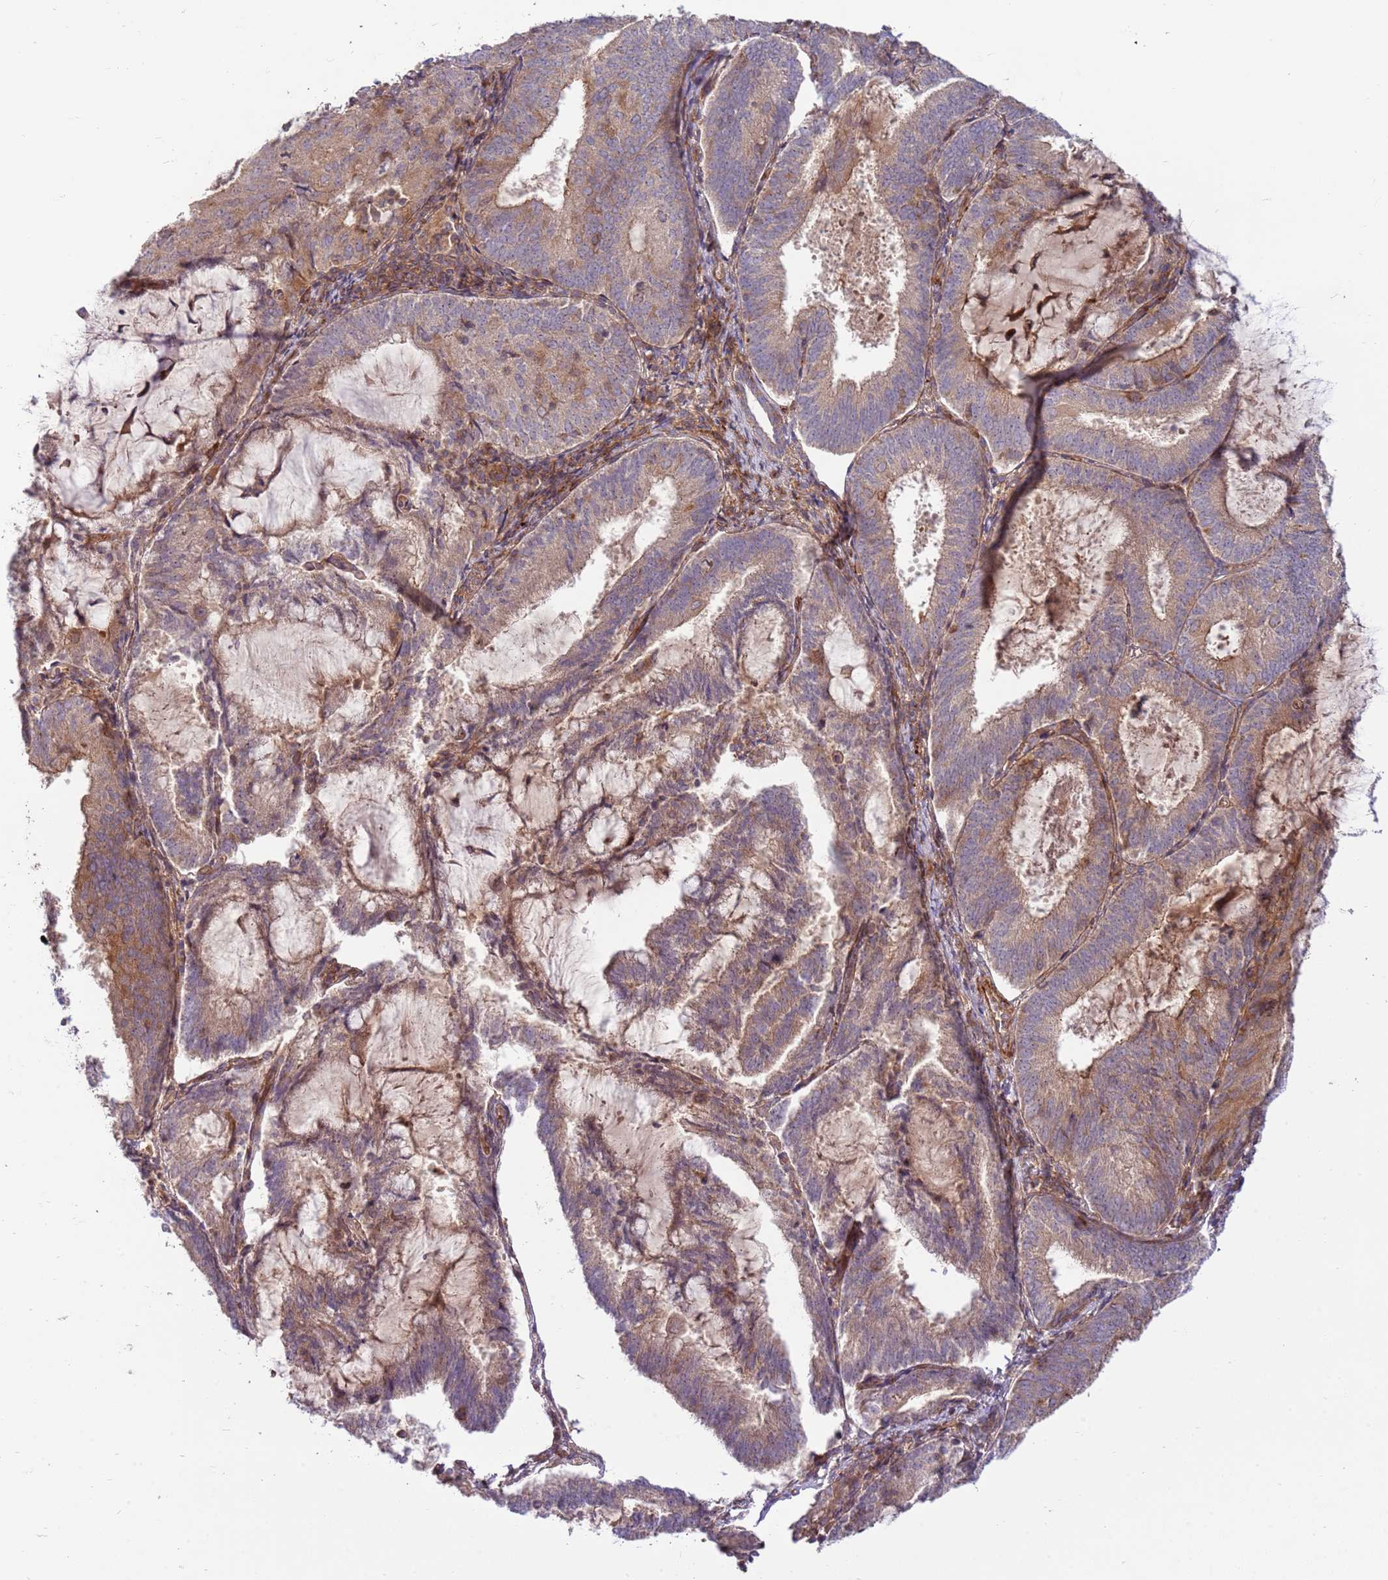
{"staining": {"intensity": "moderate", "quantity": "25%-75%", "location": "cytoplasmic/membranous"}, "tissue": "endometrial cancer", "cell_type": "Tumor cells", "image_type": "cancer", "snomed": [{"axis": "morphology", "description": "Adenocarcinoma, NOS"}, {"axis": "topography", "description": "Endometrium"}], "caption": "Immunohistochemistry photomicrograph of neoplastic tissue: endometrial cancer (adenocarcinoma) stained using IHC exhibits medium levels of moderate protein expression localized specifically in the cytoplasmic/membranous of tumor cells, appearing as a cytoplasmic/membranous brown color.", "gene": "ZNF624", "patient": {"sex": "female", "age": 81}}